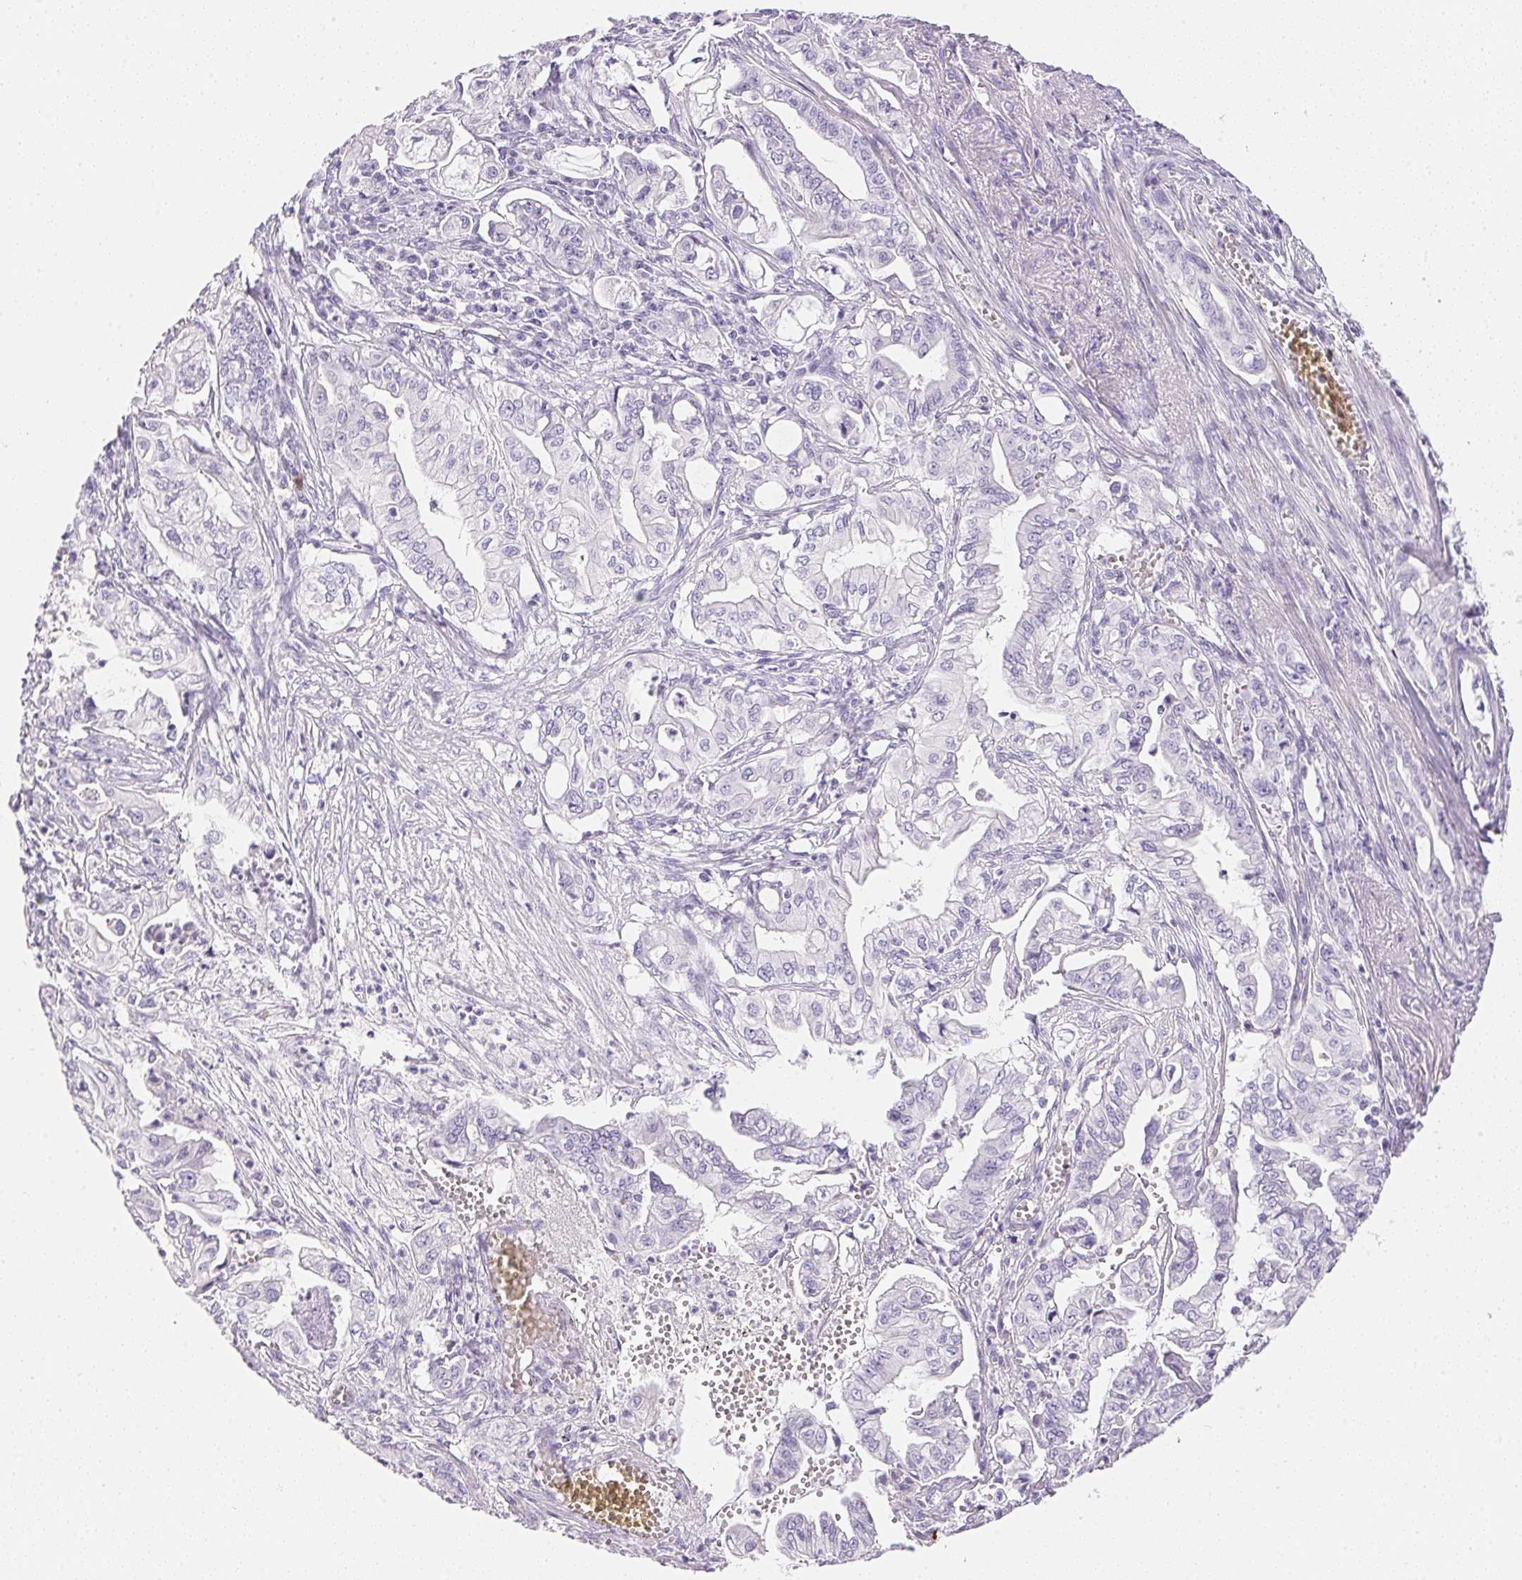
{"staining": {"intensity": "negative", "quantity": "none", "location": "none"}, "tissue": "pancreatic cancer", "cell_type": "Tumor cells", "image_type": "cancer", "snomed": [{"axis": "morphology", "description": "Adenocarcinoma, NOS"}, {"axis": "topography", "description": "Pancreas"}], "caption": "Immunohistochemistry of human pancreatic cancer (adenocarcinoma) exhibits no expression in tumor cells.", "gene": "KCNE2", "patient": {"sex": "male", "age": 68}}